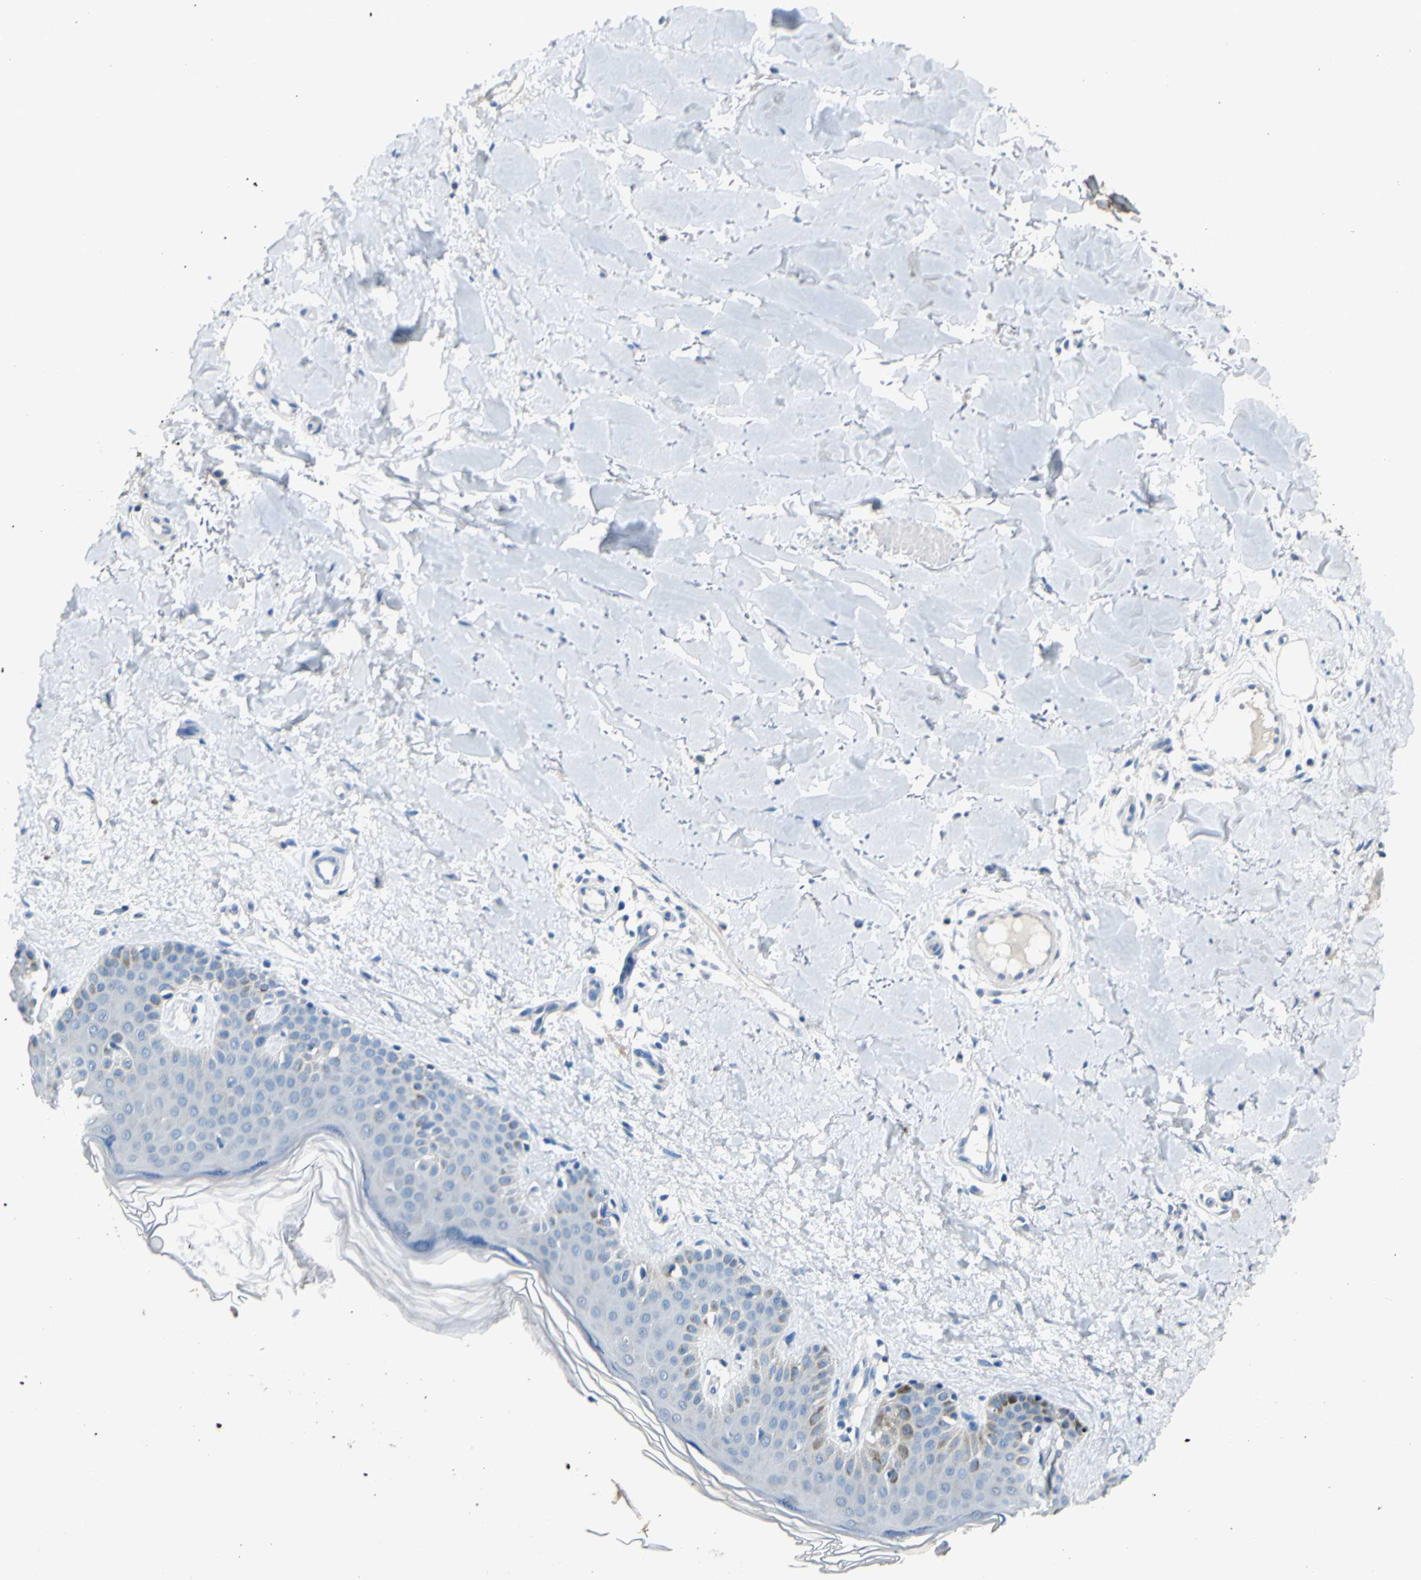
{"staining": {"intensity": "negative", "quantity": "none", "location": "none"}, "tissue": "skin", "cell_type": "Fibroblasts", "image_type": "normal", "snomed": [{"axis": "morphology", "description": "Normal tissue, NOS"}, {"axis": "topography", "description": "Skin"}], "caption": "DAB immunohistochemical staining of benign skin reveals no significant positivity in fibroblasts.", "gene": "CDH10", "patient": {"sex": "male", "age": 67}}